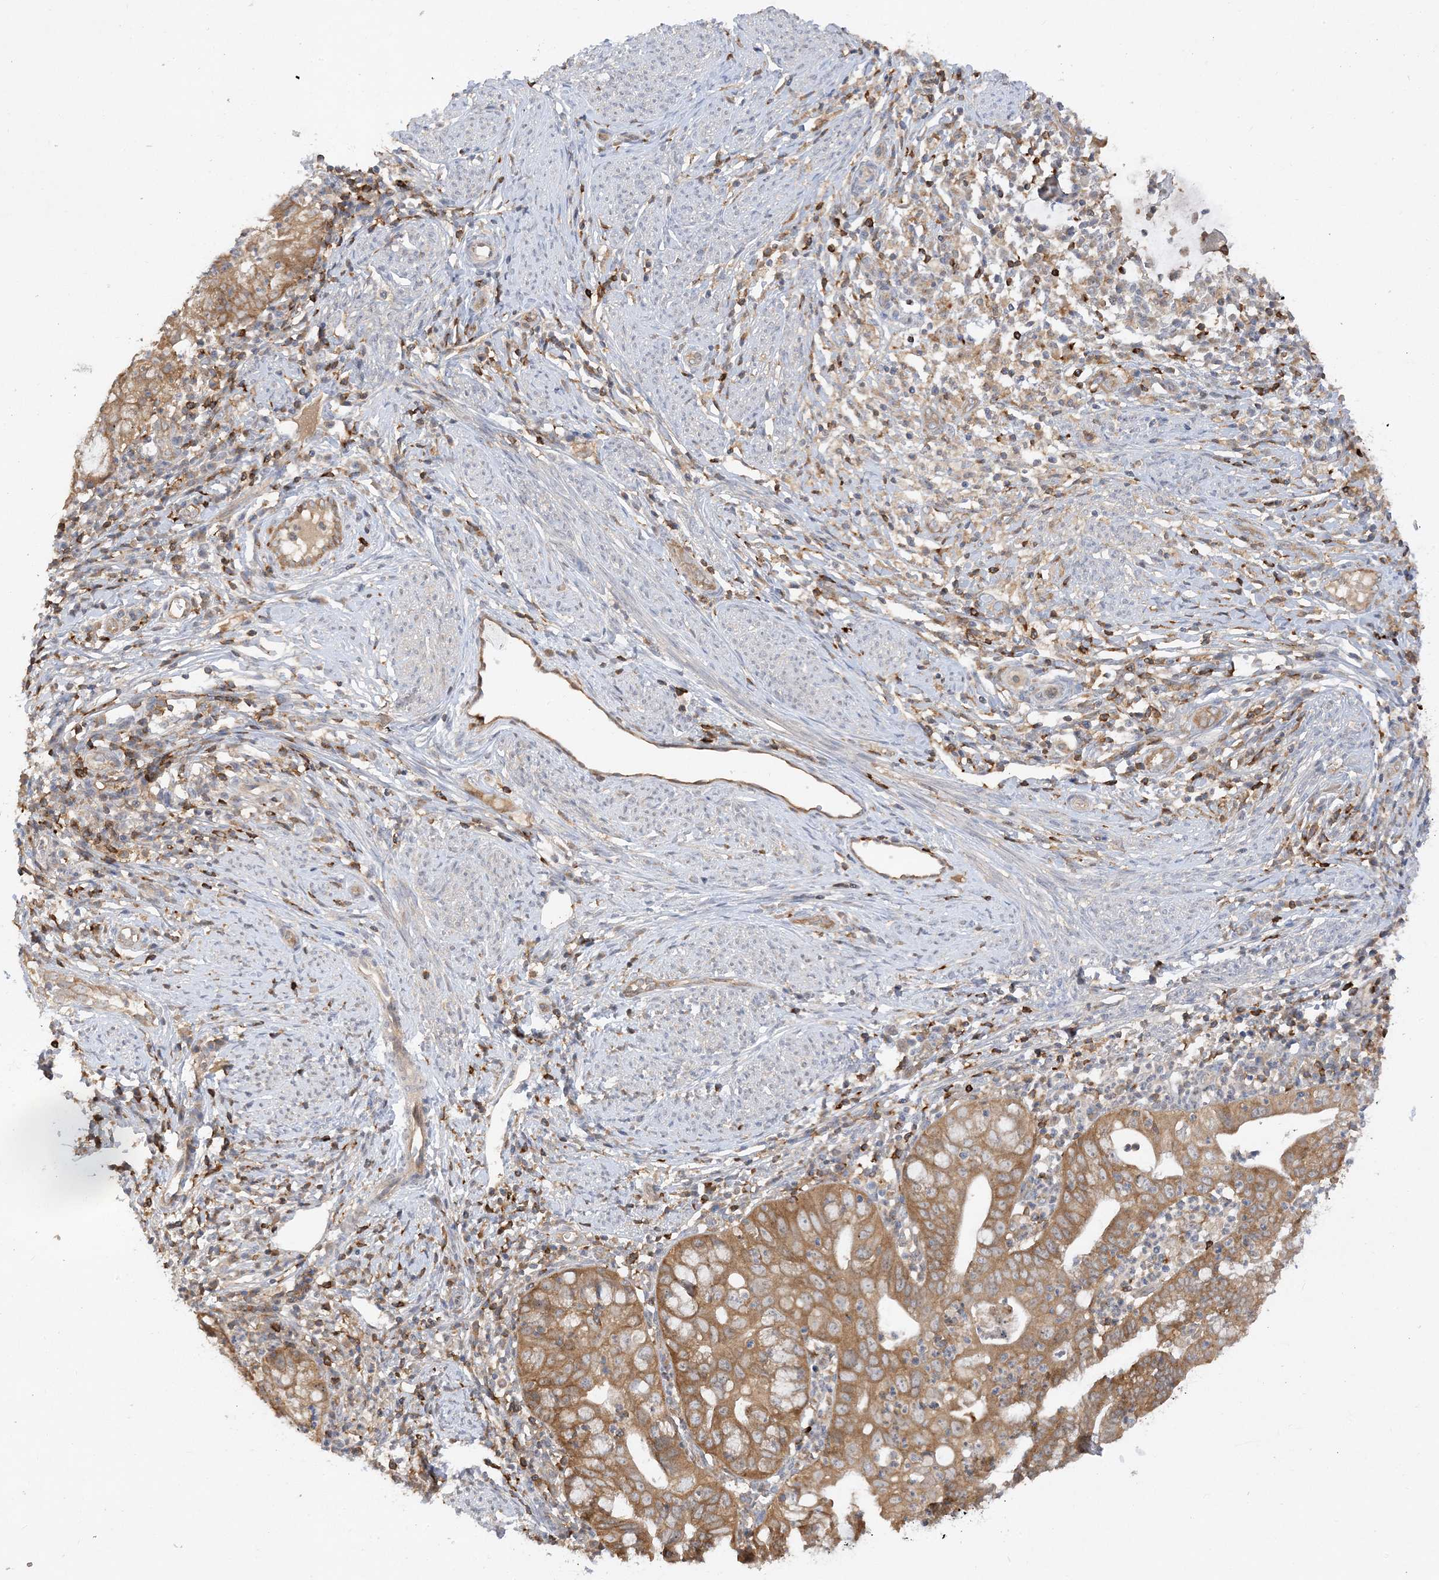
{"staining": {"intensity": "moderate", "quantity": ">75%", "location": "cytoplasmic/membranous"}, "tissue": "cervical cancer", "cell_type": "Tumor cells", "image_type": "cancer", "snomed": [{"axis": "morphology", "description": "Adenocarcinoma, NOS"}, {"axis": "topography", "description": "Cervix"}], "caption": "Cervical cancer (adenocarcinoma) stained for a protein reveals moderate cytoplasmic/membranous positivity in tumor cells. (DAB (3,3'-diaminobenzidine) IHC, brown staining for protein, blue staining for nuclei).", "gene": "PHACTR2", "patient": {"sex": "female", "age": 36}}